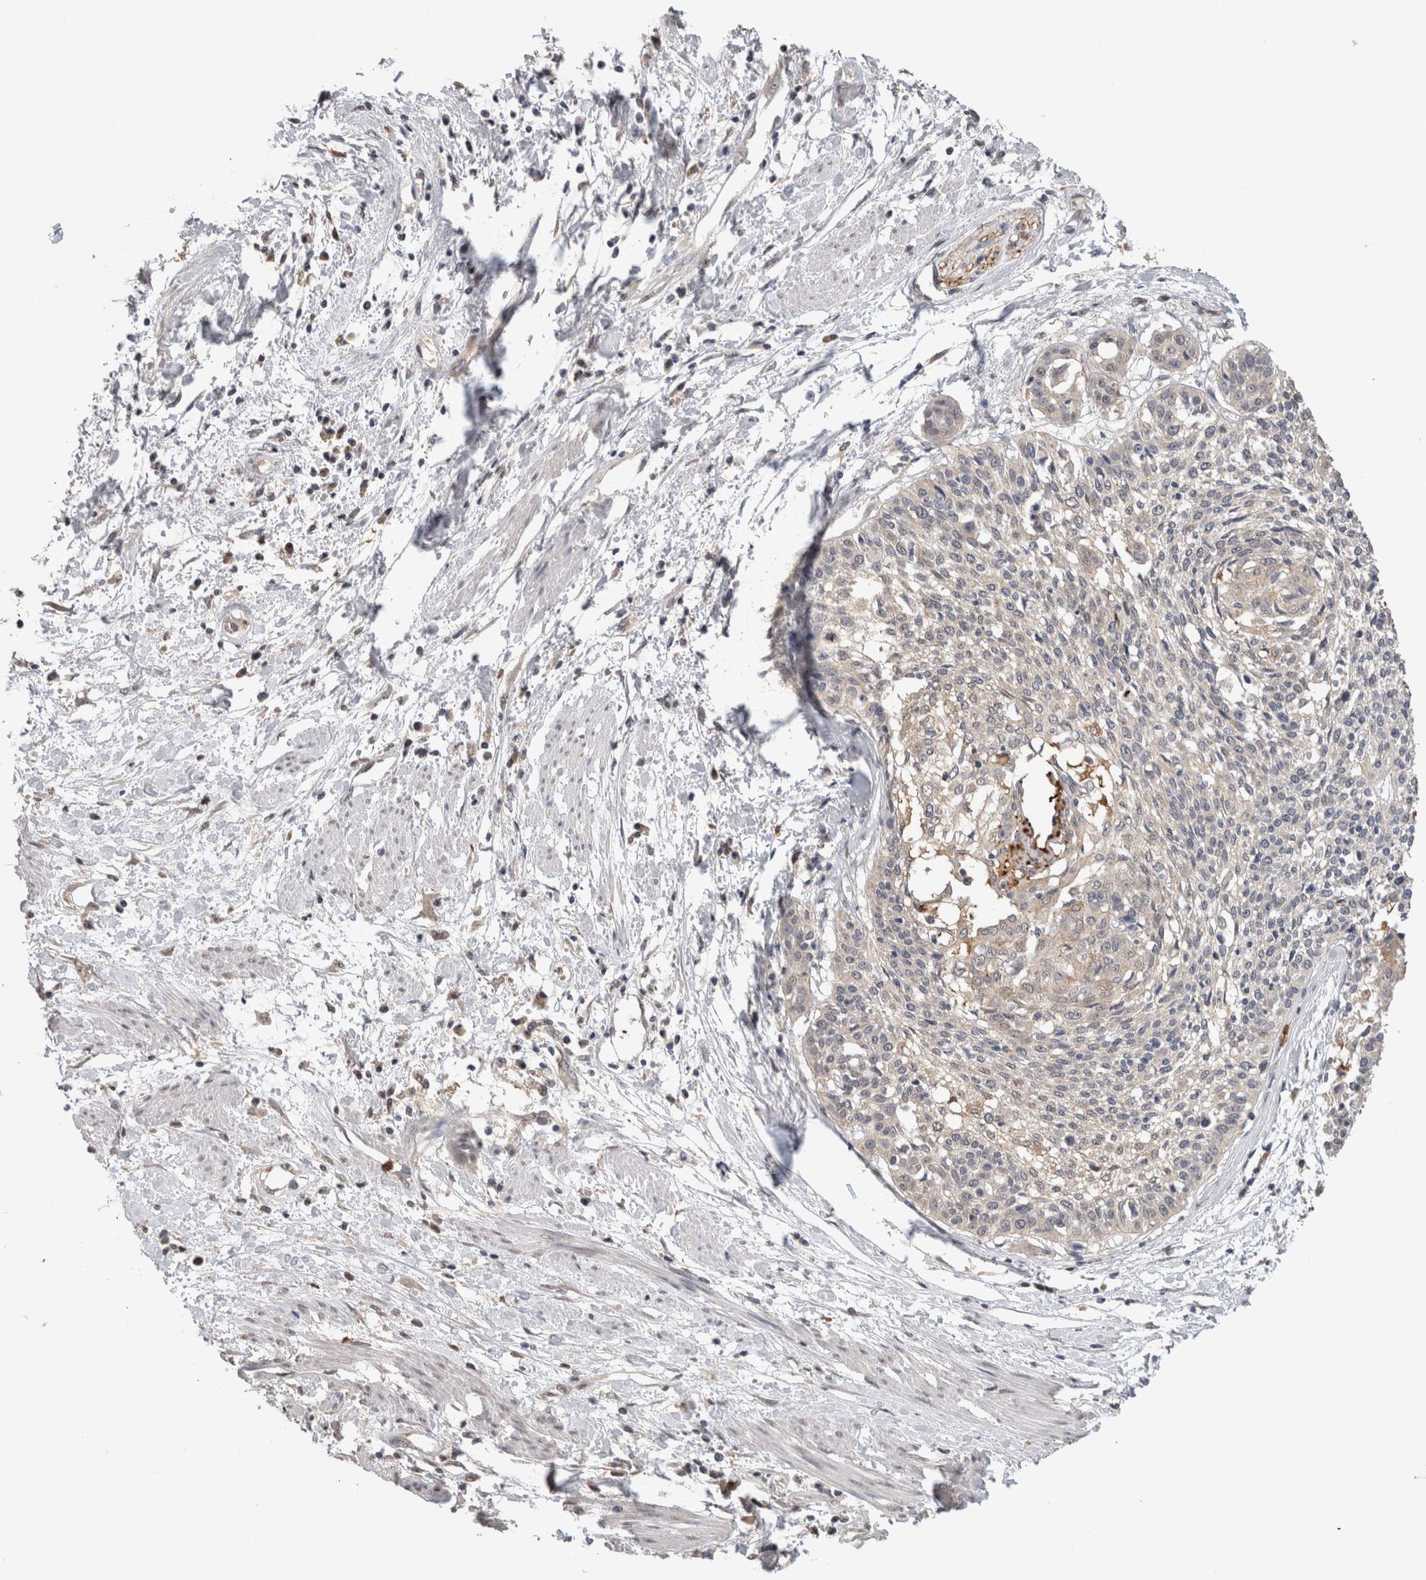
{"staining": {"intensity": "negative", "quantity": "none", "location": "none"}, "tissue": "cervical cancer", "cell_type": "Tumor cells", "image_type": "cancer", "snomed": [{"axis": "morphology", "description": "Squamous cell carcinoma, NOS"}, {"axis": "topography", "description": "Cervix"}], "caption": "Tumor cells are negative for brown protein staining in cervical cancer.", "gene": "FABP7", "patient": {"sex": "female", "age": 57}}